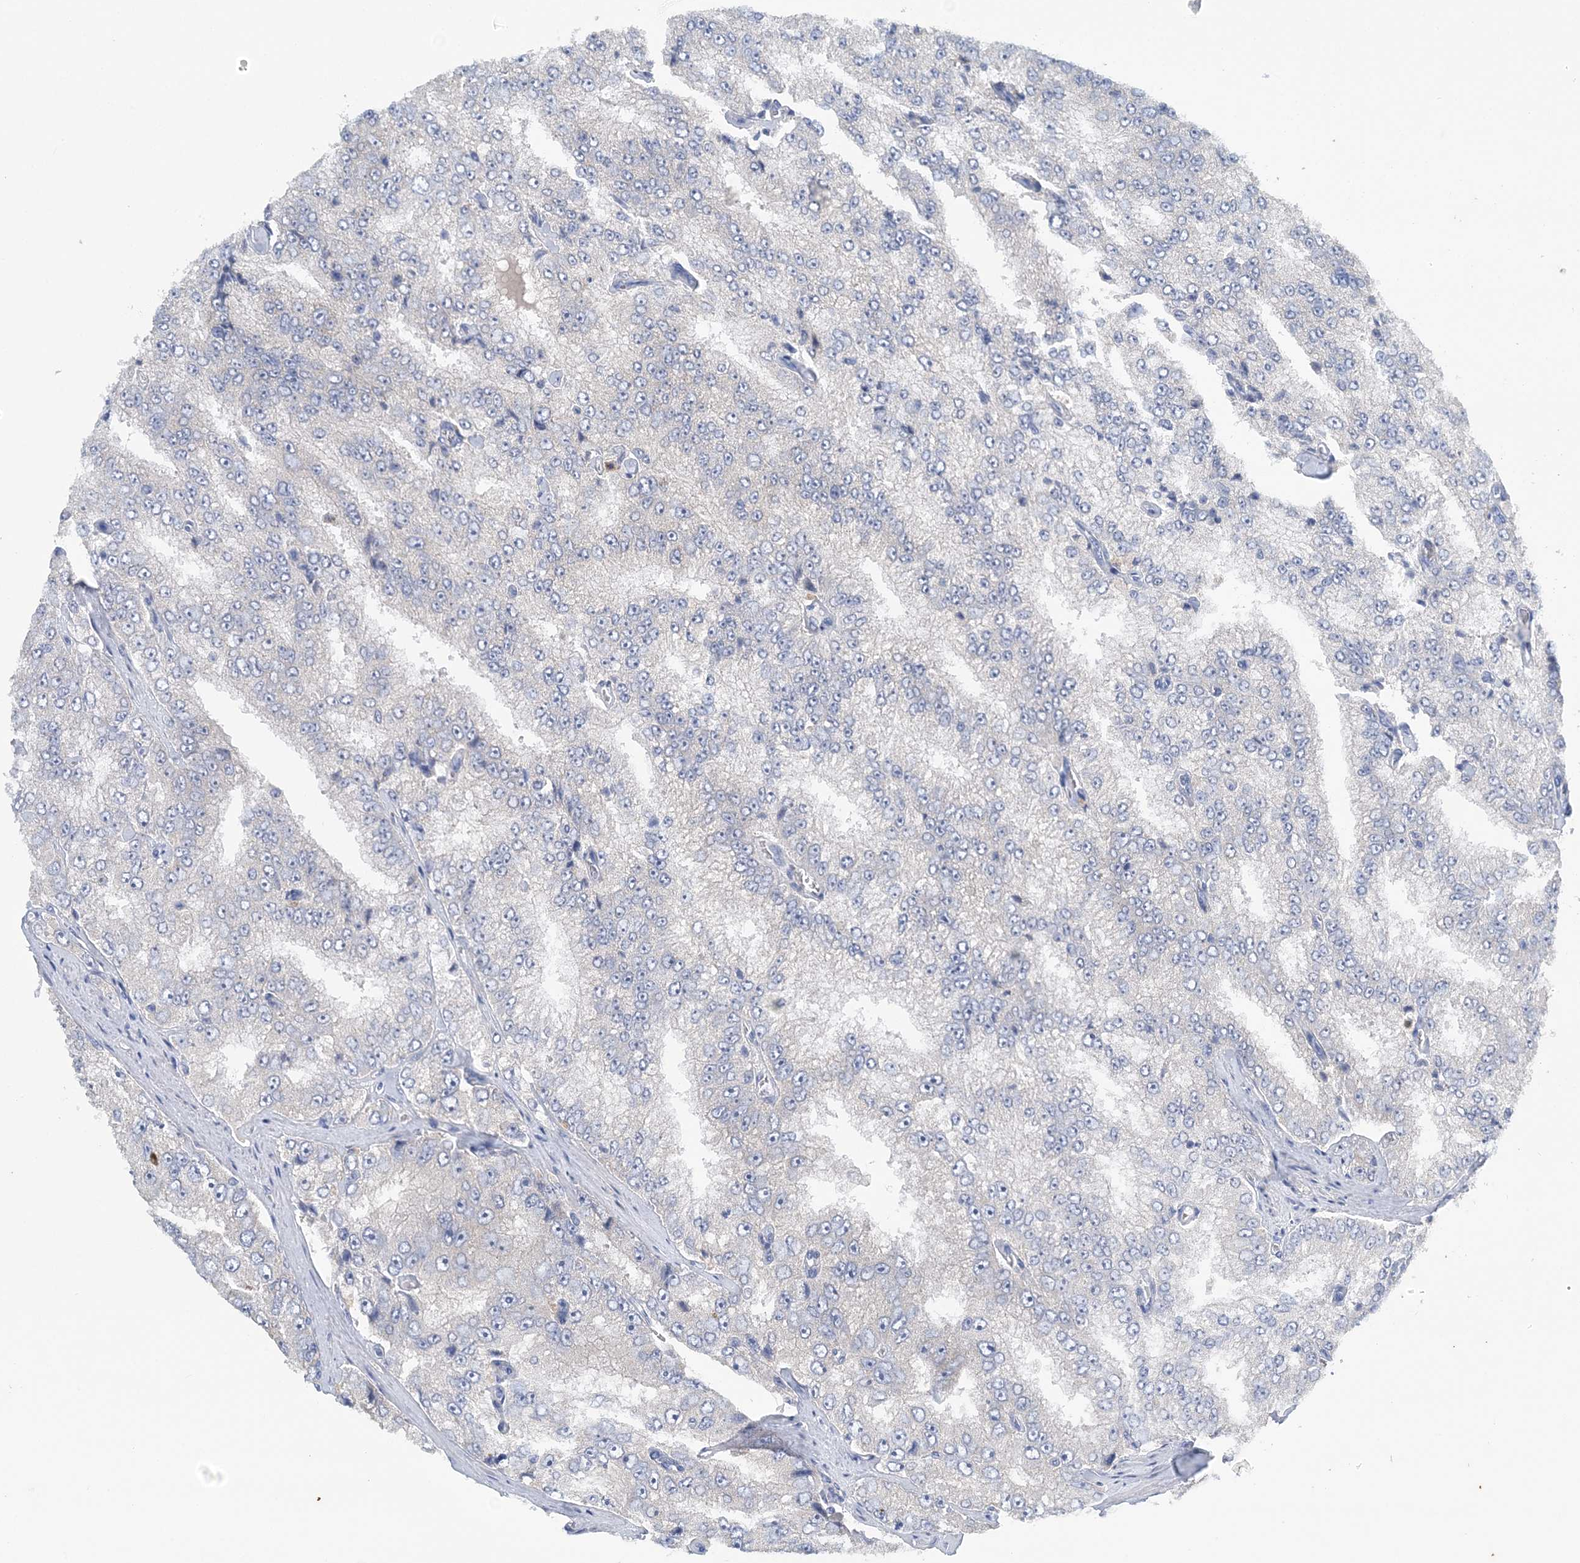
{"staining": {"intensity": "moderate", "quantity": "<25%", "location": "cytoplasmic/membranous"}, "tissue": "prostate cancer", "cell_type": "Tumor cells", "image_type": "cancer", "snomed": [{"axis": "morphology", "description": "Adenocarcinoma, High grade"}, {"axis": "topography", "description": "Prostate"}], "caption": "Moderate cytoplasmic/membranous positivity for a protein is seen in approximately <25% of tumor cells of prostate cancer (high-grade adenocarcinoma) using immunohistochemistry.", "gene": "COPE", "patient": {"sex": "male", "age": 58}}